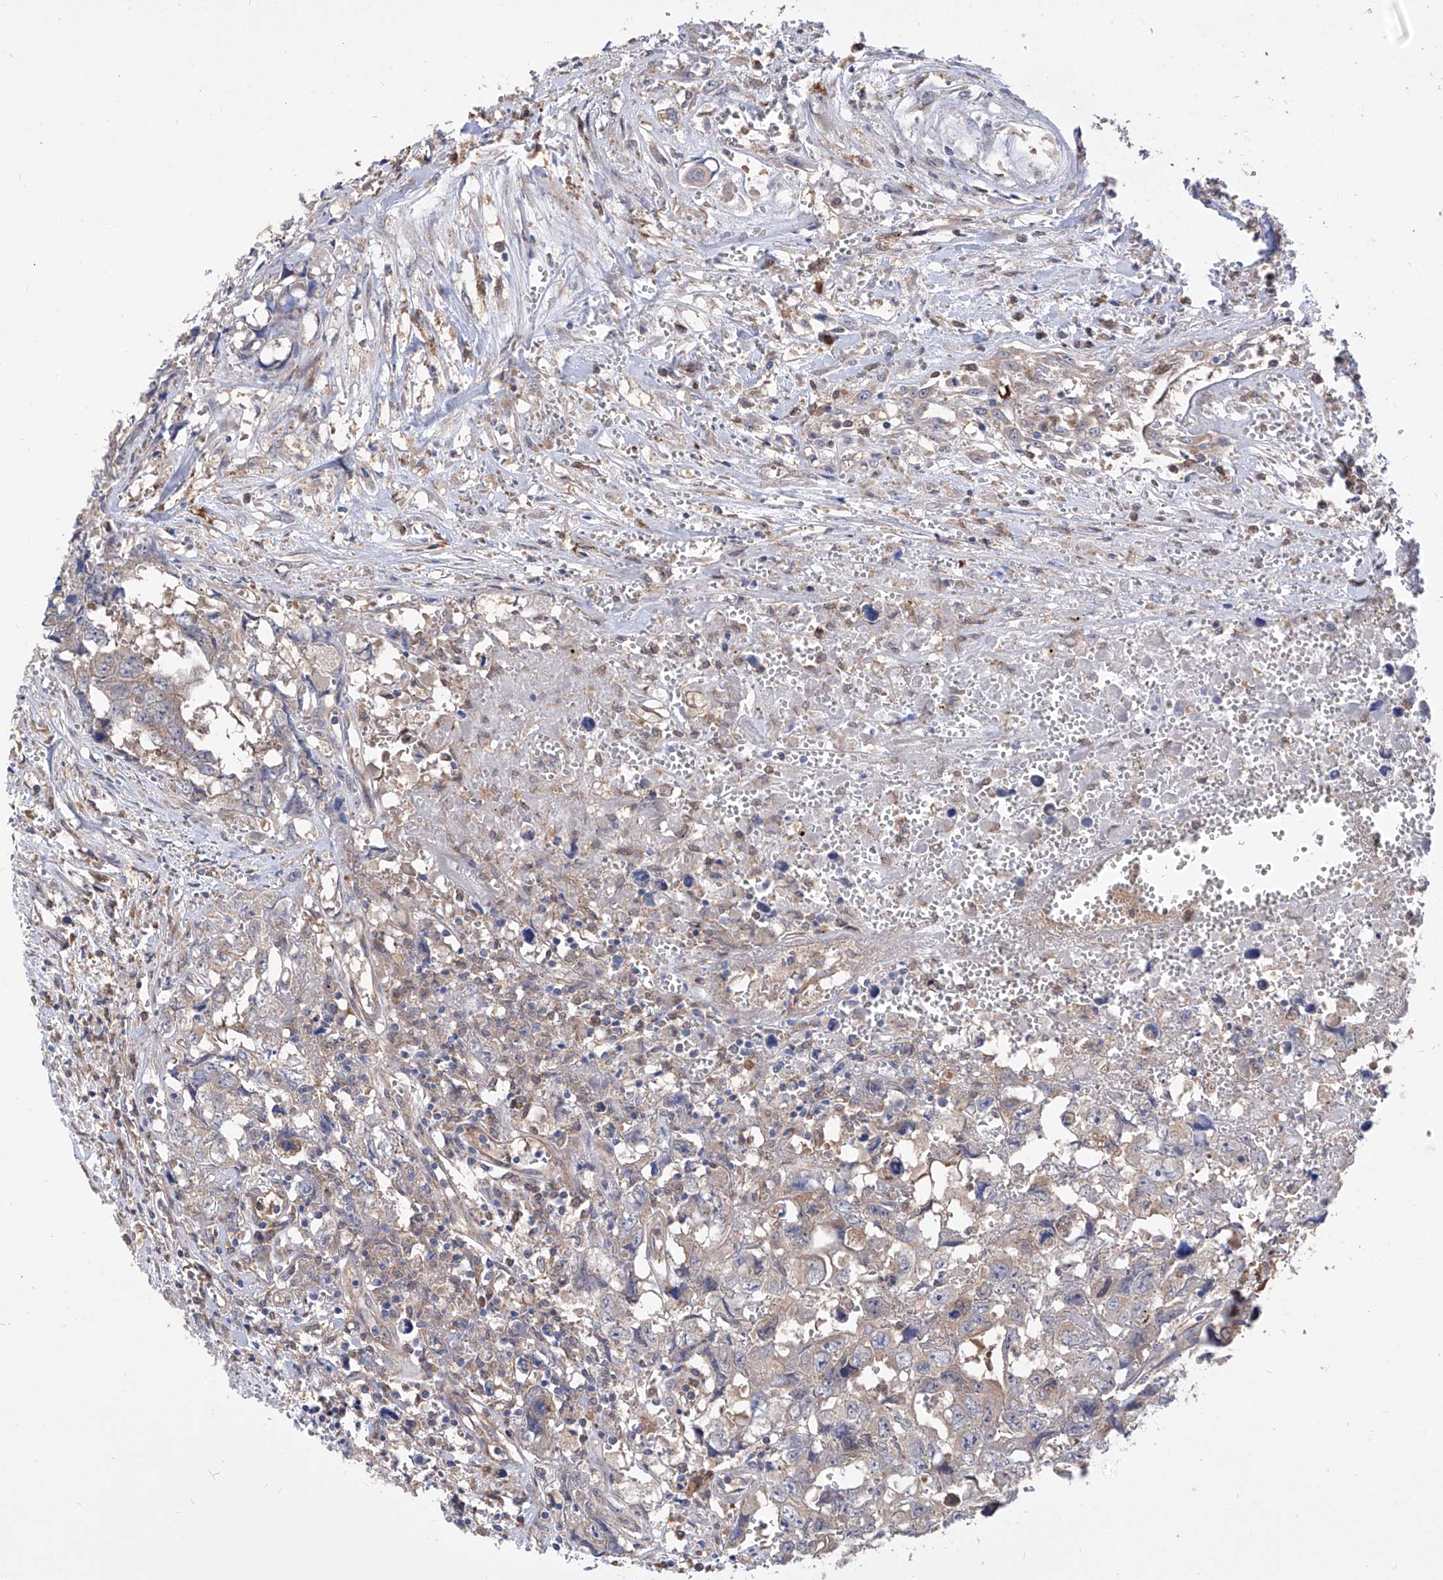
{"staining": {"intensity": "weak", "quantity": "<25%", "location": "cytoplasmic/membranous"}, "tissue": "testis cancer", "cell_type": "Tumor cells", "image_type": "cancer", "snomed": [{"axis": "morphology", "description": "Carcinoma, Embryonal, NOS"}, {"axis": "topography", "description": "Testis"}], "caption": "The micrograph exhibits no staining of tumor cells in embryonal carcinoma (testis).", "gene": "SPATA20", "patient": {"sex": "male", "age": 31}}